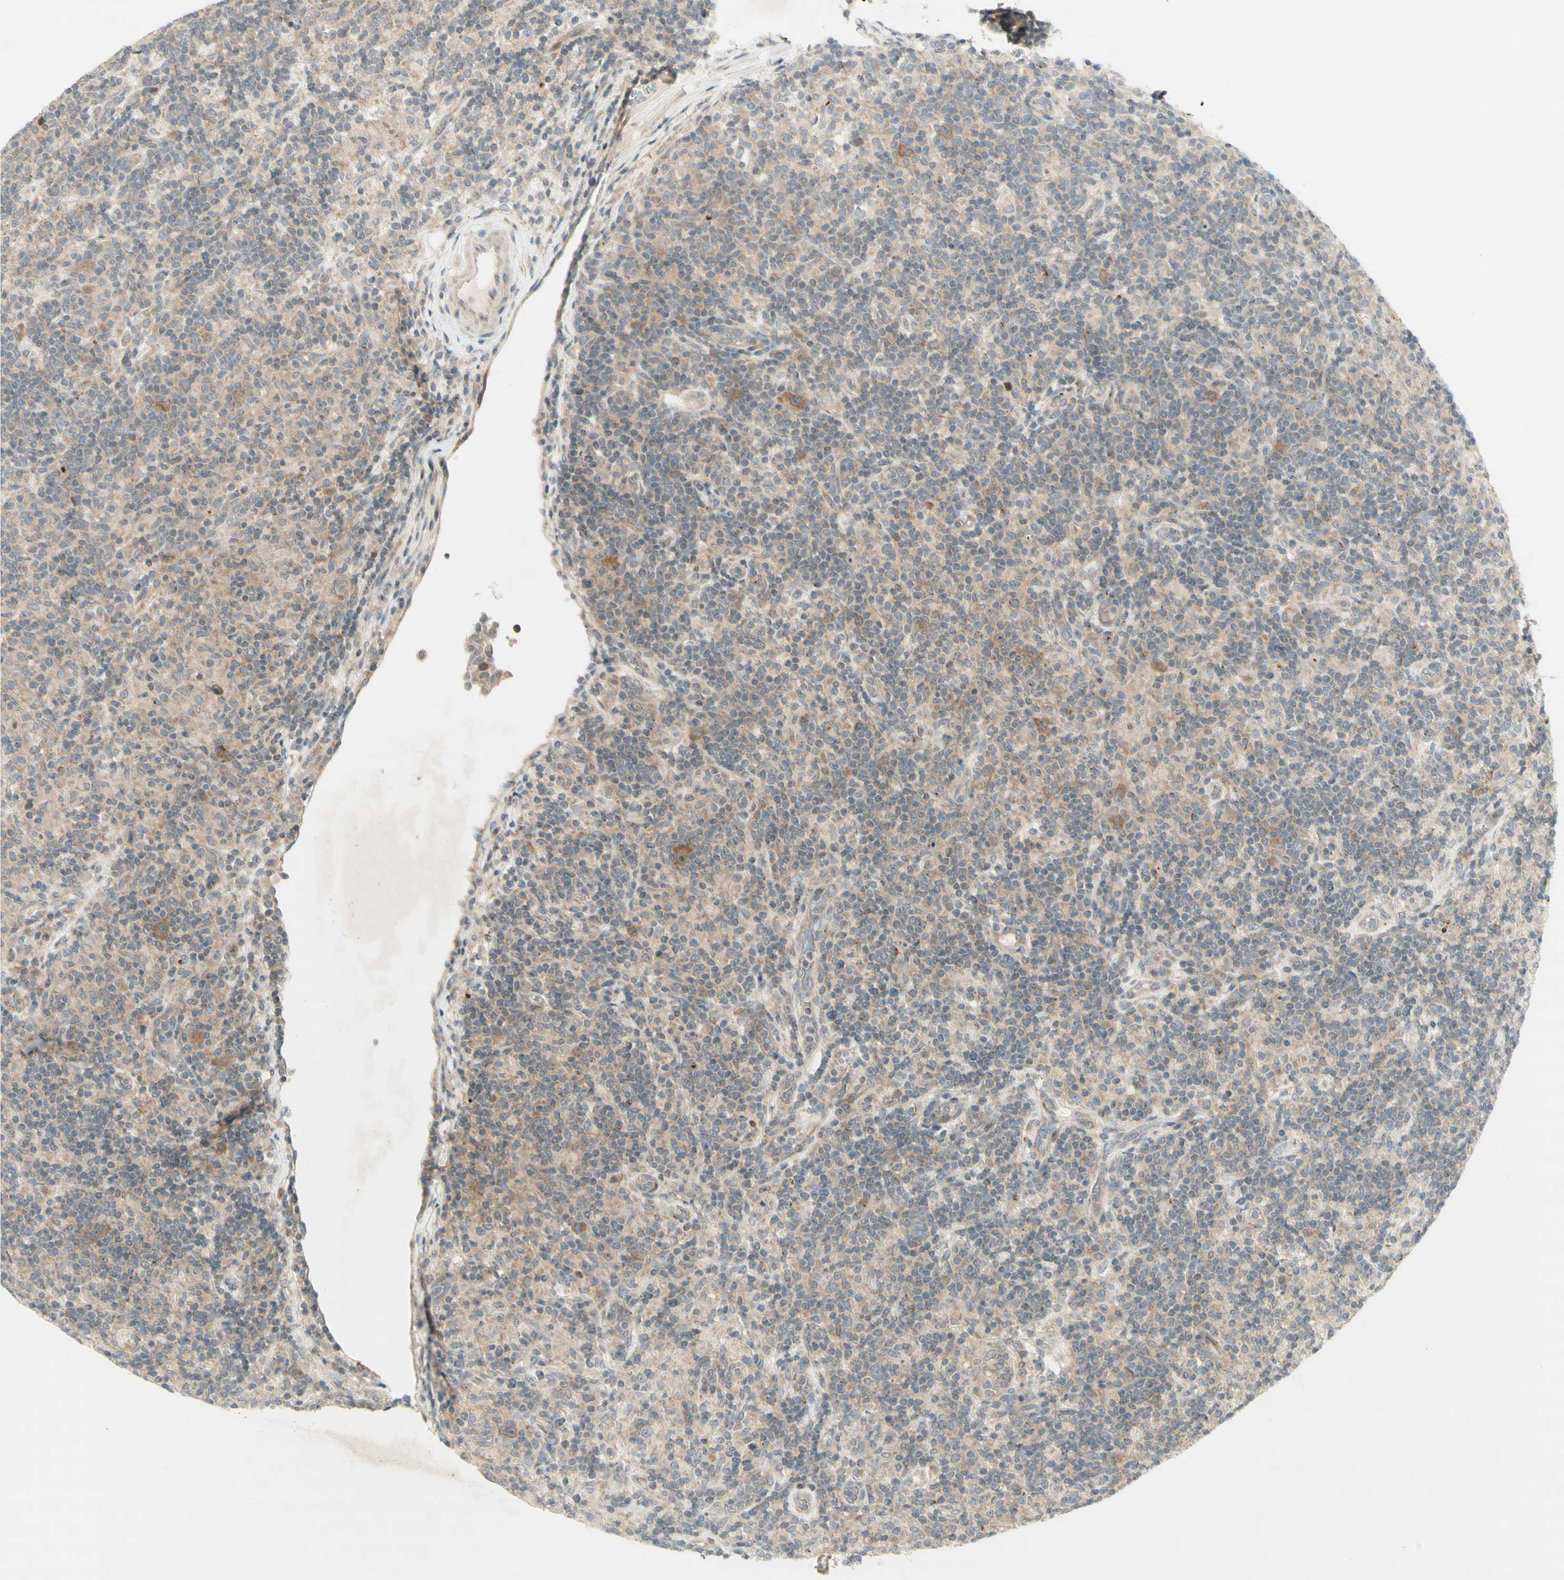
{"staining": {"intensity": "weak", "quantity": "25%-75%", "location": "cytoplasmic/membranous"}, "tissue": "lymphoma", "cell_type": "Tumor cells", "image_type": "cancer", "snomed": [{"axis": "morphology", "description": "Hodgkin's disease, NOS"}, {"axis": "topography", "description": "Lymph node"}], "caption": "Hodgkin's disease tissue demonstrates weak cytoplasmic/membranous expression in approximately 25%-75% of tumor cells The staining was performed using DAB (3,3'-diaminobenzidine), with brown indicating positive protein expression. Nuclei are stained blue with hematoxylin.", "gene": "ETF1", "patient": {"sex": "male", "age": 70}}